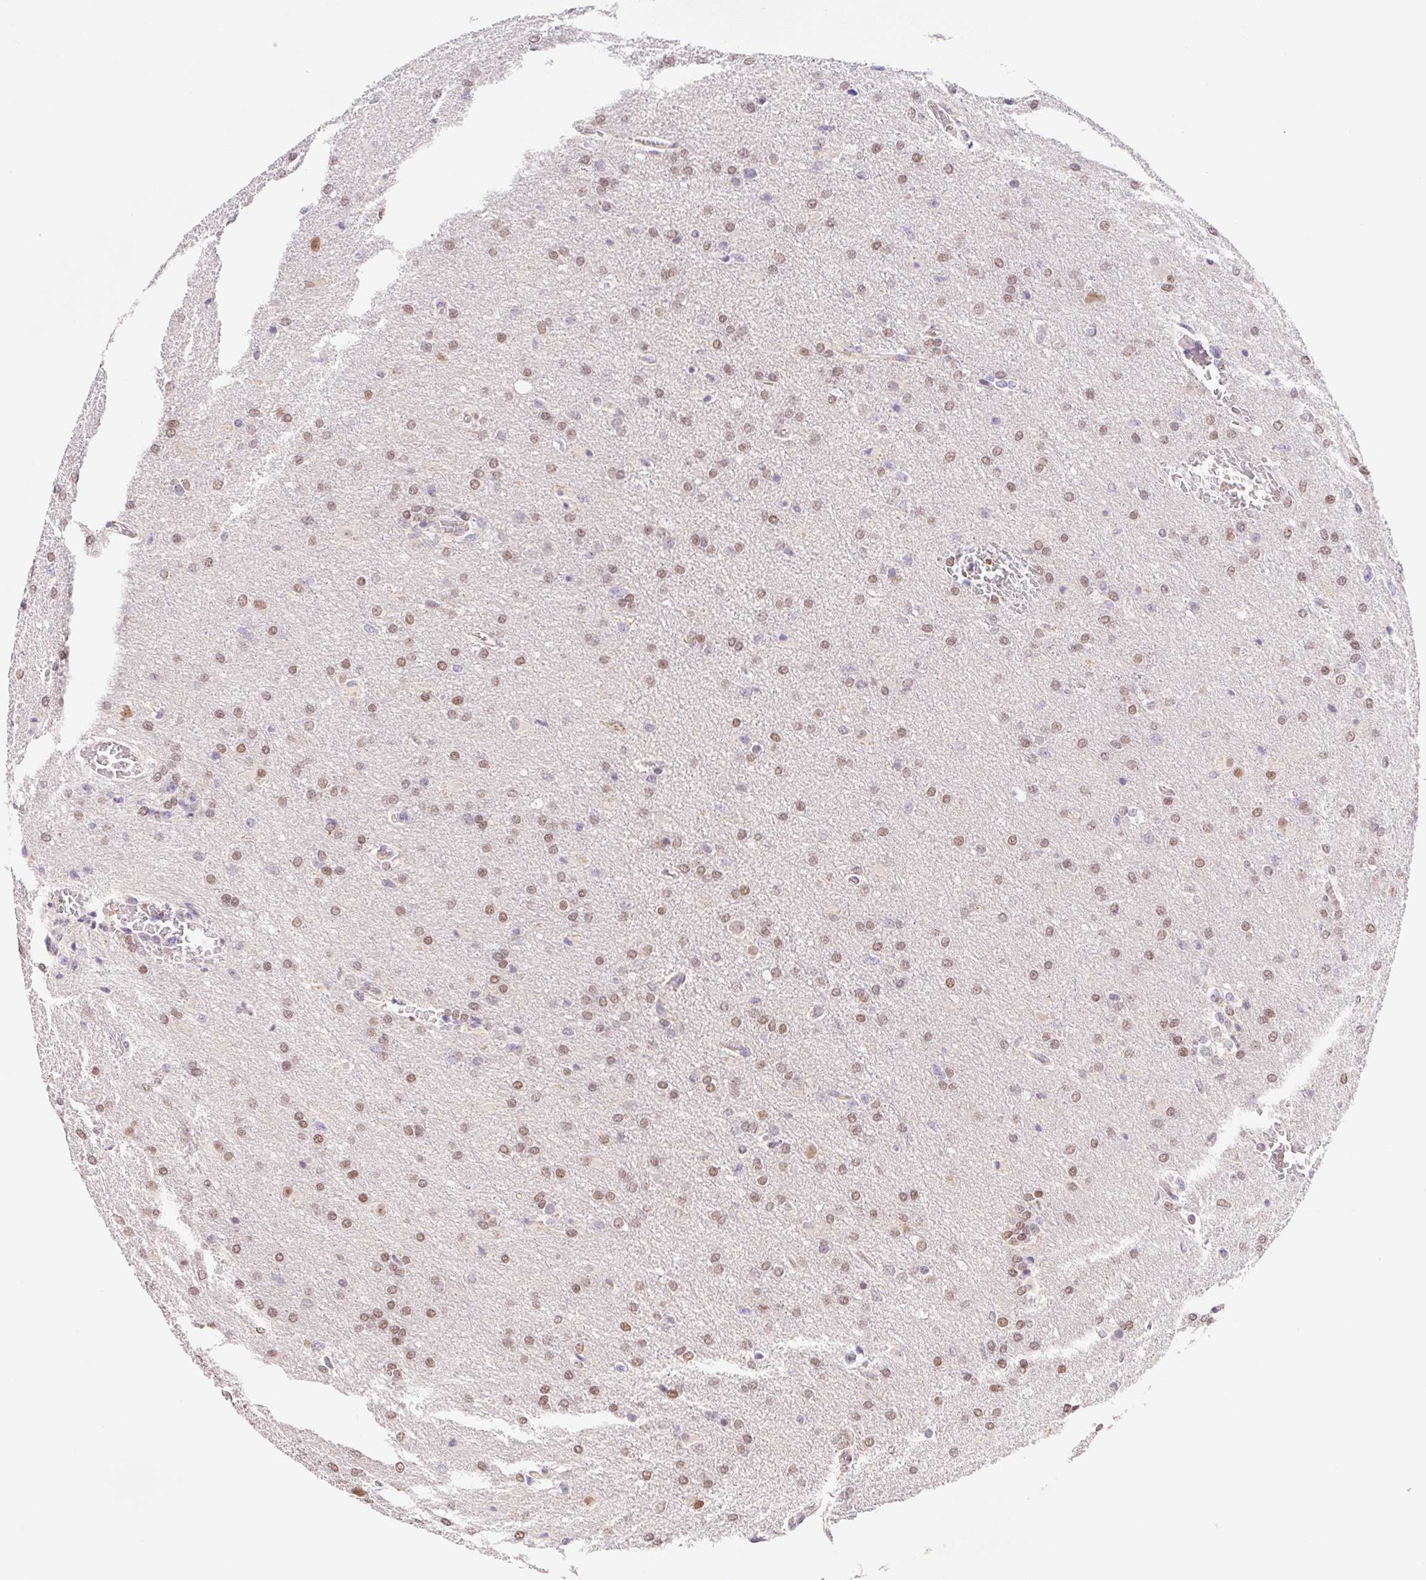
{"staining": {"intensity": "weak", "quantity": ">75%", "location": "nuclear"}, "tissue": "glioma", "cell_type": "Tumor cells", "image_type": "cancer", "snomed": [{"axis": "morphology", "description": "Glioma, malignant, High grade"}, {"axis": "topography", "description": "Brain"}], "caption": "About >75% of tumor cells in glioma exhibit weak nuclear protein expression as visualized by brown immunohistochemical staining.", "gene": "L3MBTL4", "patient": {"sex": "male", "age": 68}}